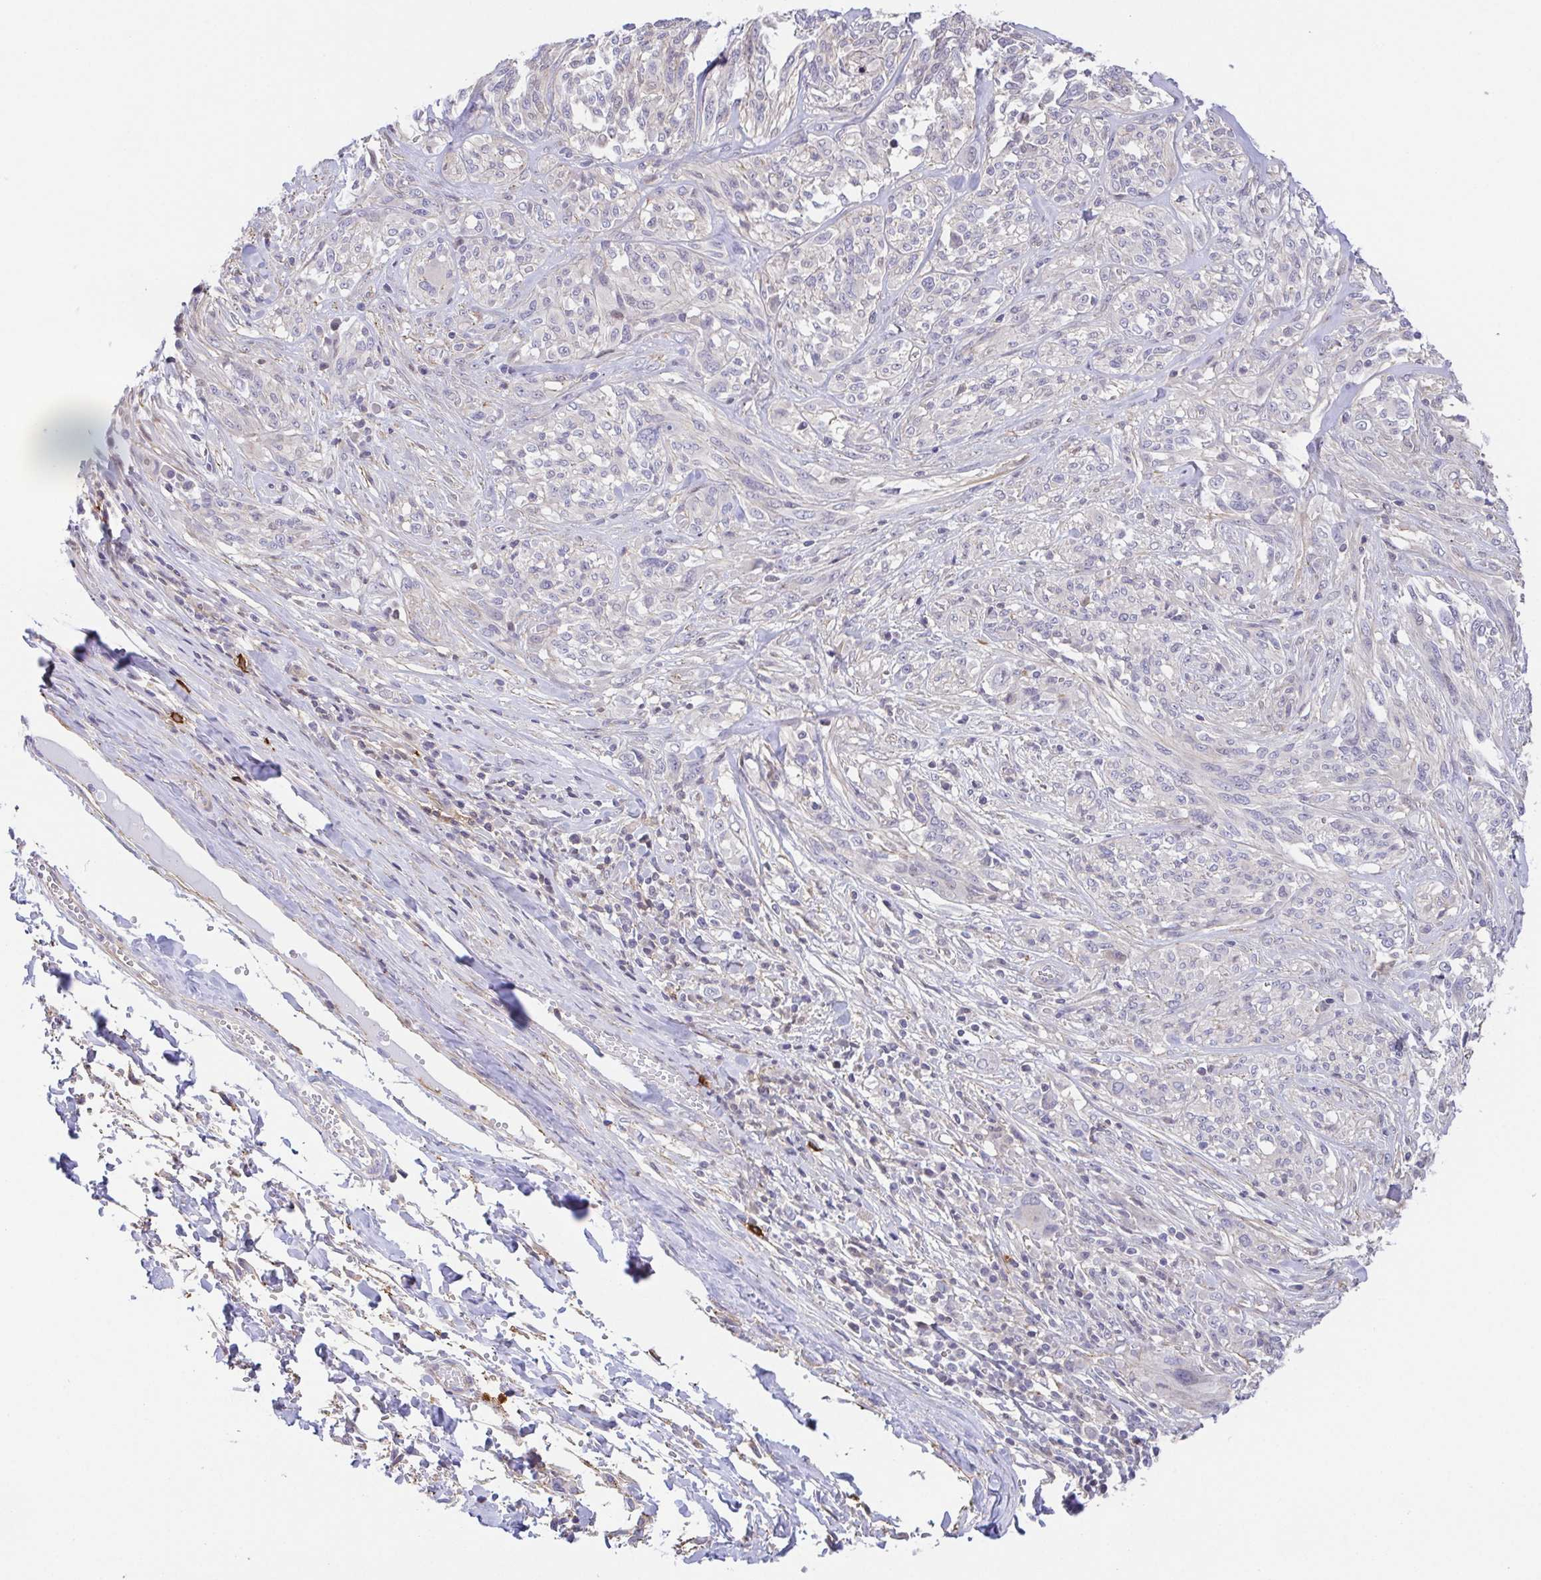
{"staining": {"intensity": "negative", "quantity": "none", "location": "none"}, "tissue": "melanoma", "cell_type": "Tumor cells", "image_type": "cancer", "snomed": [{"axis": "morphology", "description": "Malignant melanoma, NOS"}, {"axis": "topography", "description": "Skin"}], "caption": "DAB (3,3'-diaminobenzidine) immunohistochemical staining of melanoma reveals no significant staining in tumor cells.", "gene": "PREPL", "patient": {"sex": "female", "age": 91}}